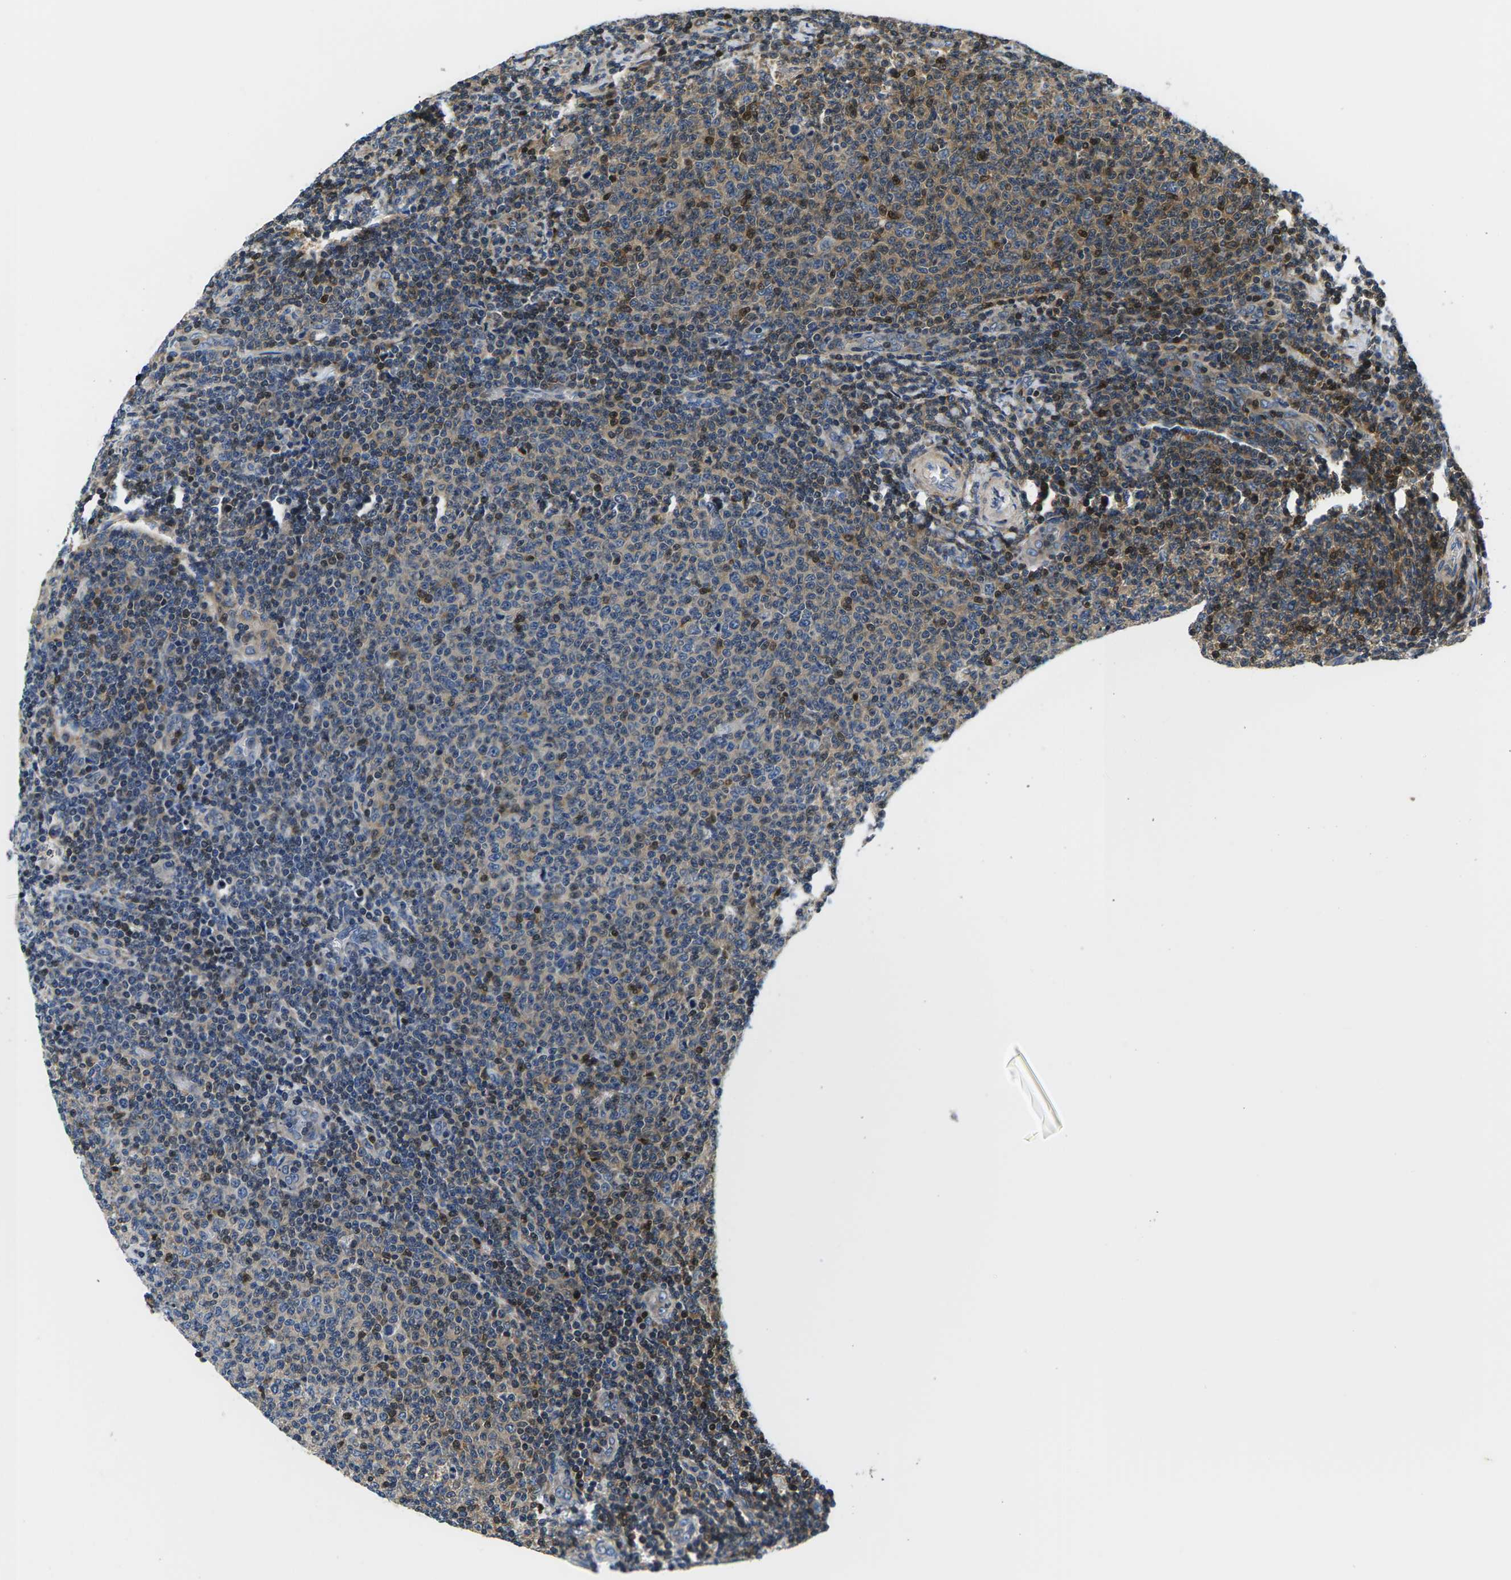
{"staining": {"intensity": "weak", "quantity": "<25%", "location": "cytoplasmic/membranous"}, "tissue": "lymphoma", "cell_type": "Tumor cells", "image_type": "cancer", "snomed": [{"axis": "morphology", "description": "Malignant lymphoma, non-Hodgkin's type, Low grade"}, {"axis": "topography", "description": "Lymph node"}], "caption": "Immunohistochemistry of low-grade malignant lymphoma, non-Hodgkin's type shows no staining in tumor cells.", "gene": "PLCE1", "patient": {"sex": "male", "age": 66}}